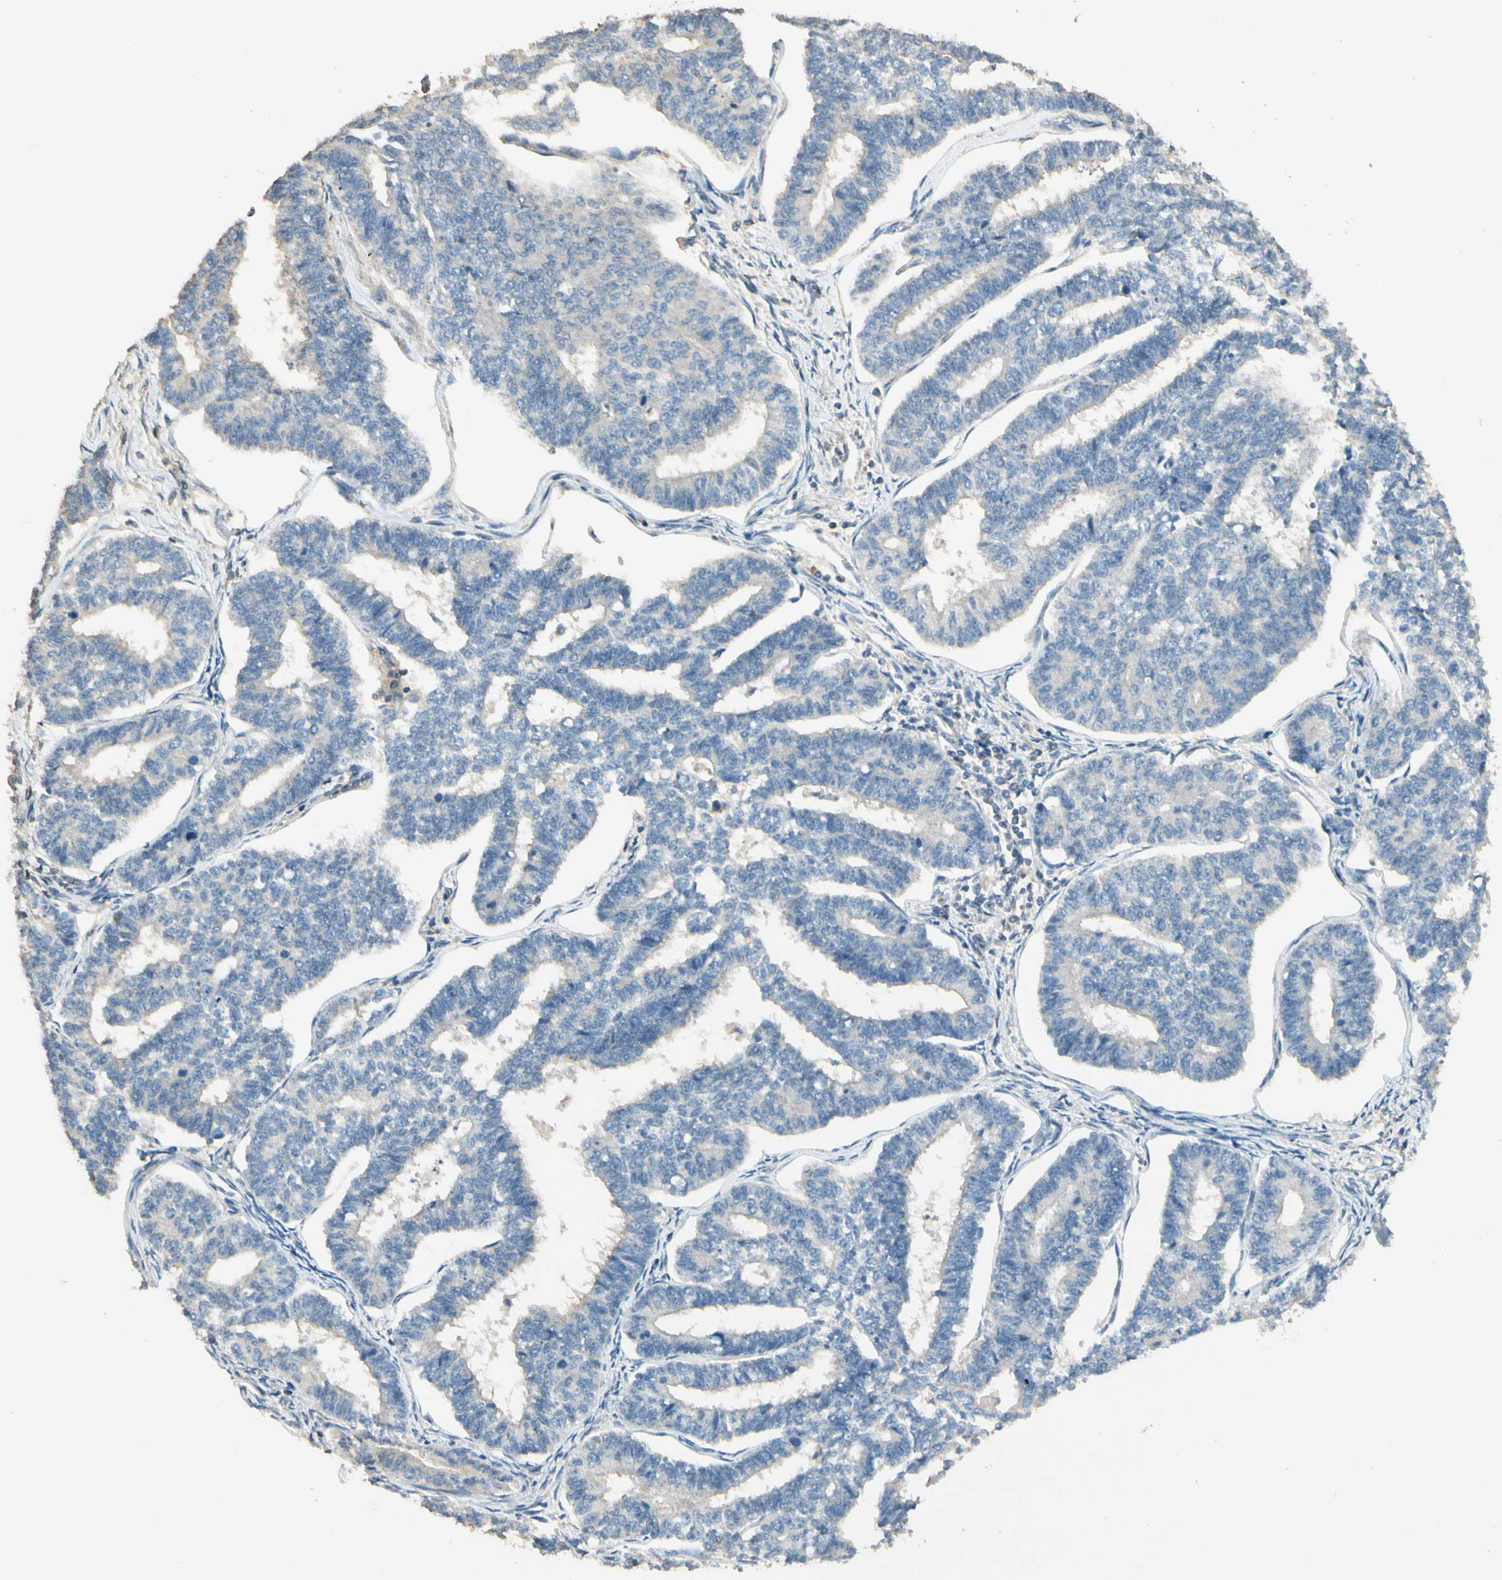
{"staining": {"intensity": "negative", "quantity": "none", "location": "none"}, "tissue": "endometrial cancer", "cell_type": "Tumor cells", "image_type": "cancer", "snomed": [{"axis": "morphology", "description": "Adenocarcinoma, NOS"}, {"axis": "topography", "description": "Endometrium"}], "caption": "DAB immunohistochemical staining of adenocarcinoma (endometrial) exhibits no significant expression in tumor cells. The staining is performed using DAB (3,3'-diaminobenzidine) brown chromogen with nuclei counter-stained in using hematoxylin.", "gene": "PLXNA1", "patient": {"sex": "female", "age": 70}}